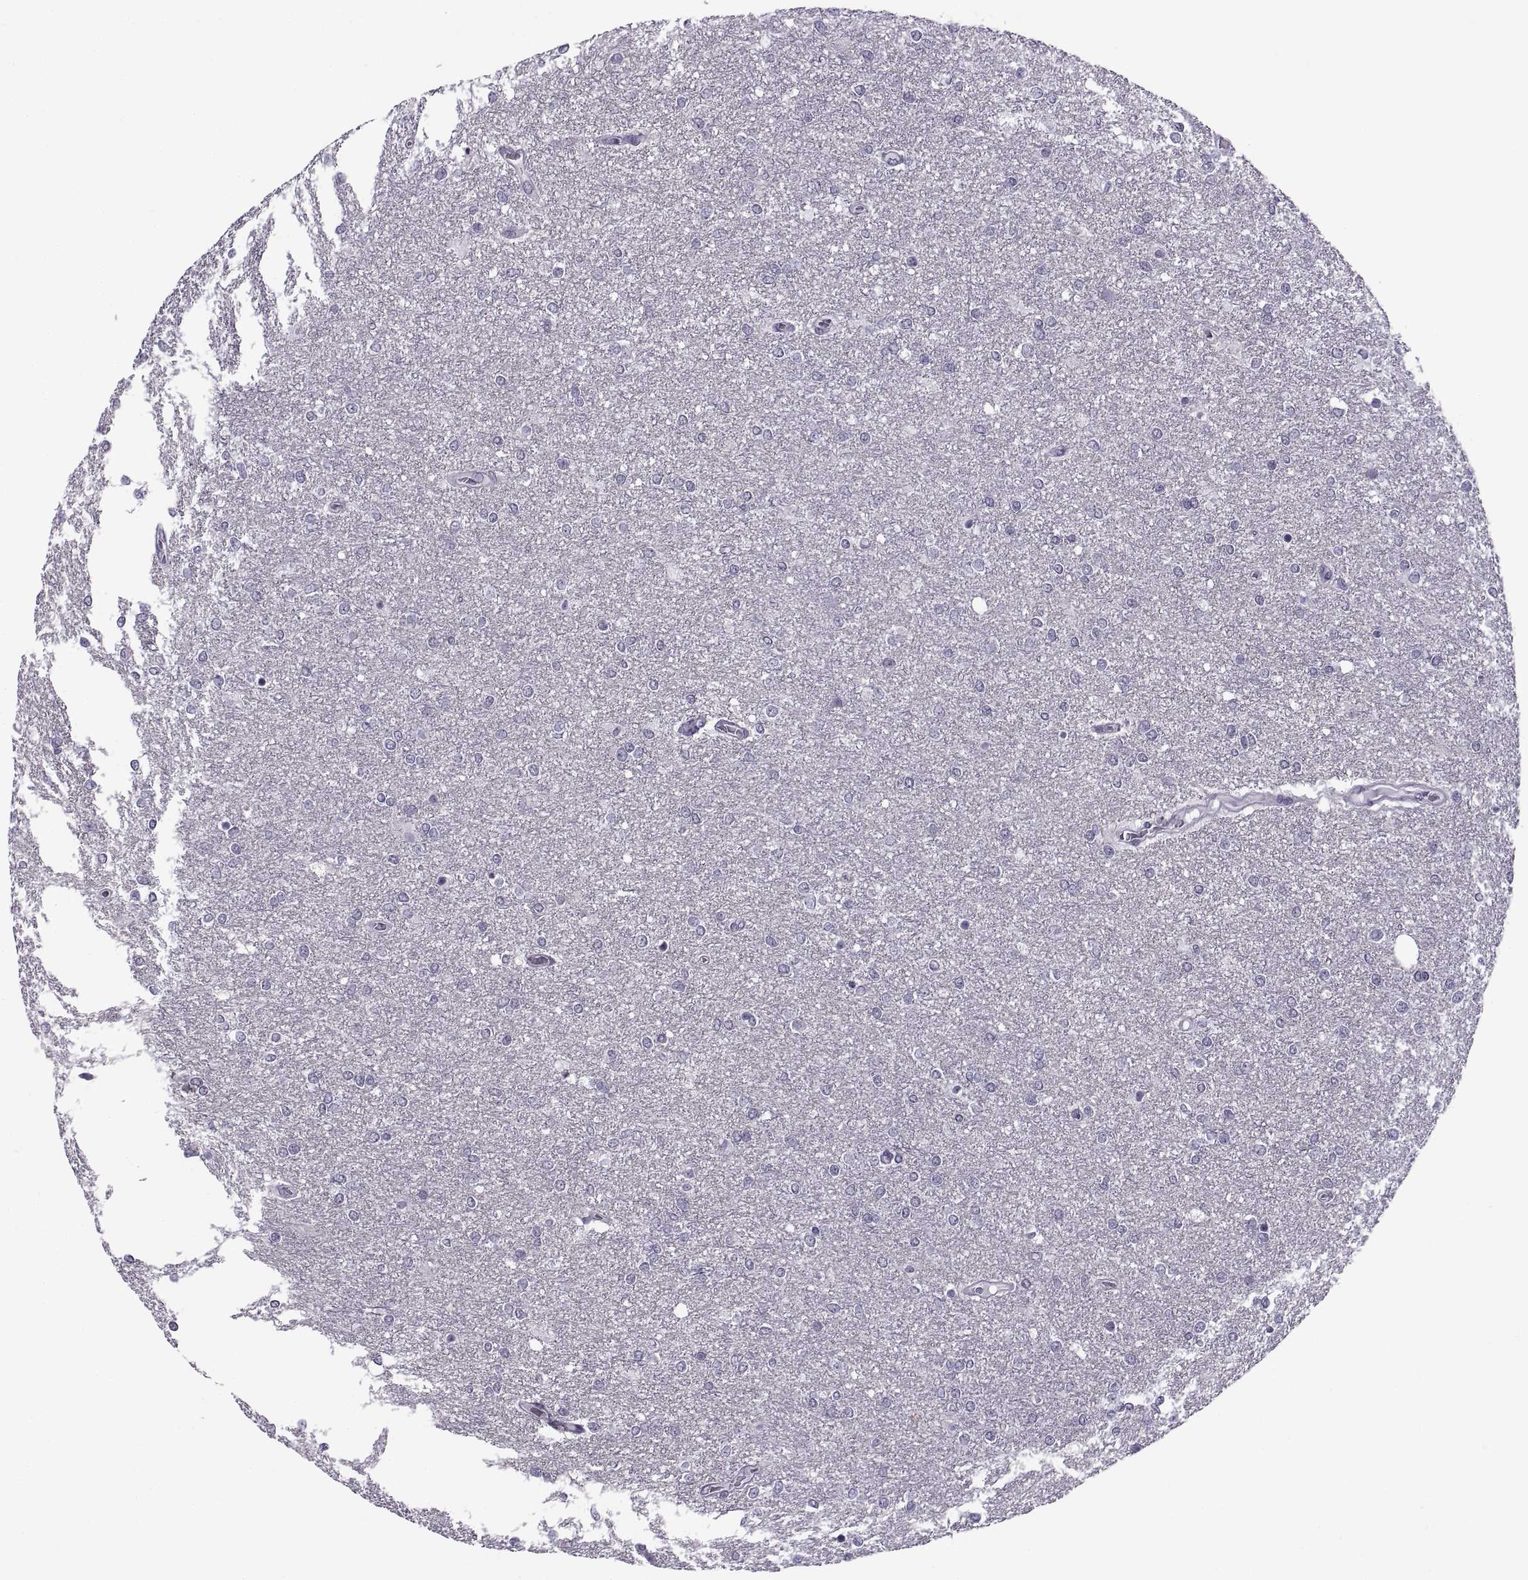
{"staining": {"intensity": "negative", "quantity": "none", "location": "none"}, "tissue": "glioma", "cell_type": "Tumor cells", "image_type": "cancer", "snomed": [{"axis": "morphology", "description": "Glioma, malignant, High grade"}, {"axis": "topography", "description": "Brain"}], "caption": "Glioma was stained to show a protein in brown. There is no significant staining in tumor cells.", "gene": "TBC1D3G", "patient": {"sex": "female", "age": 61}}